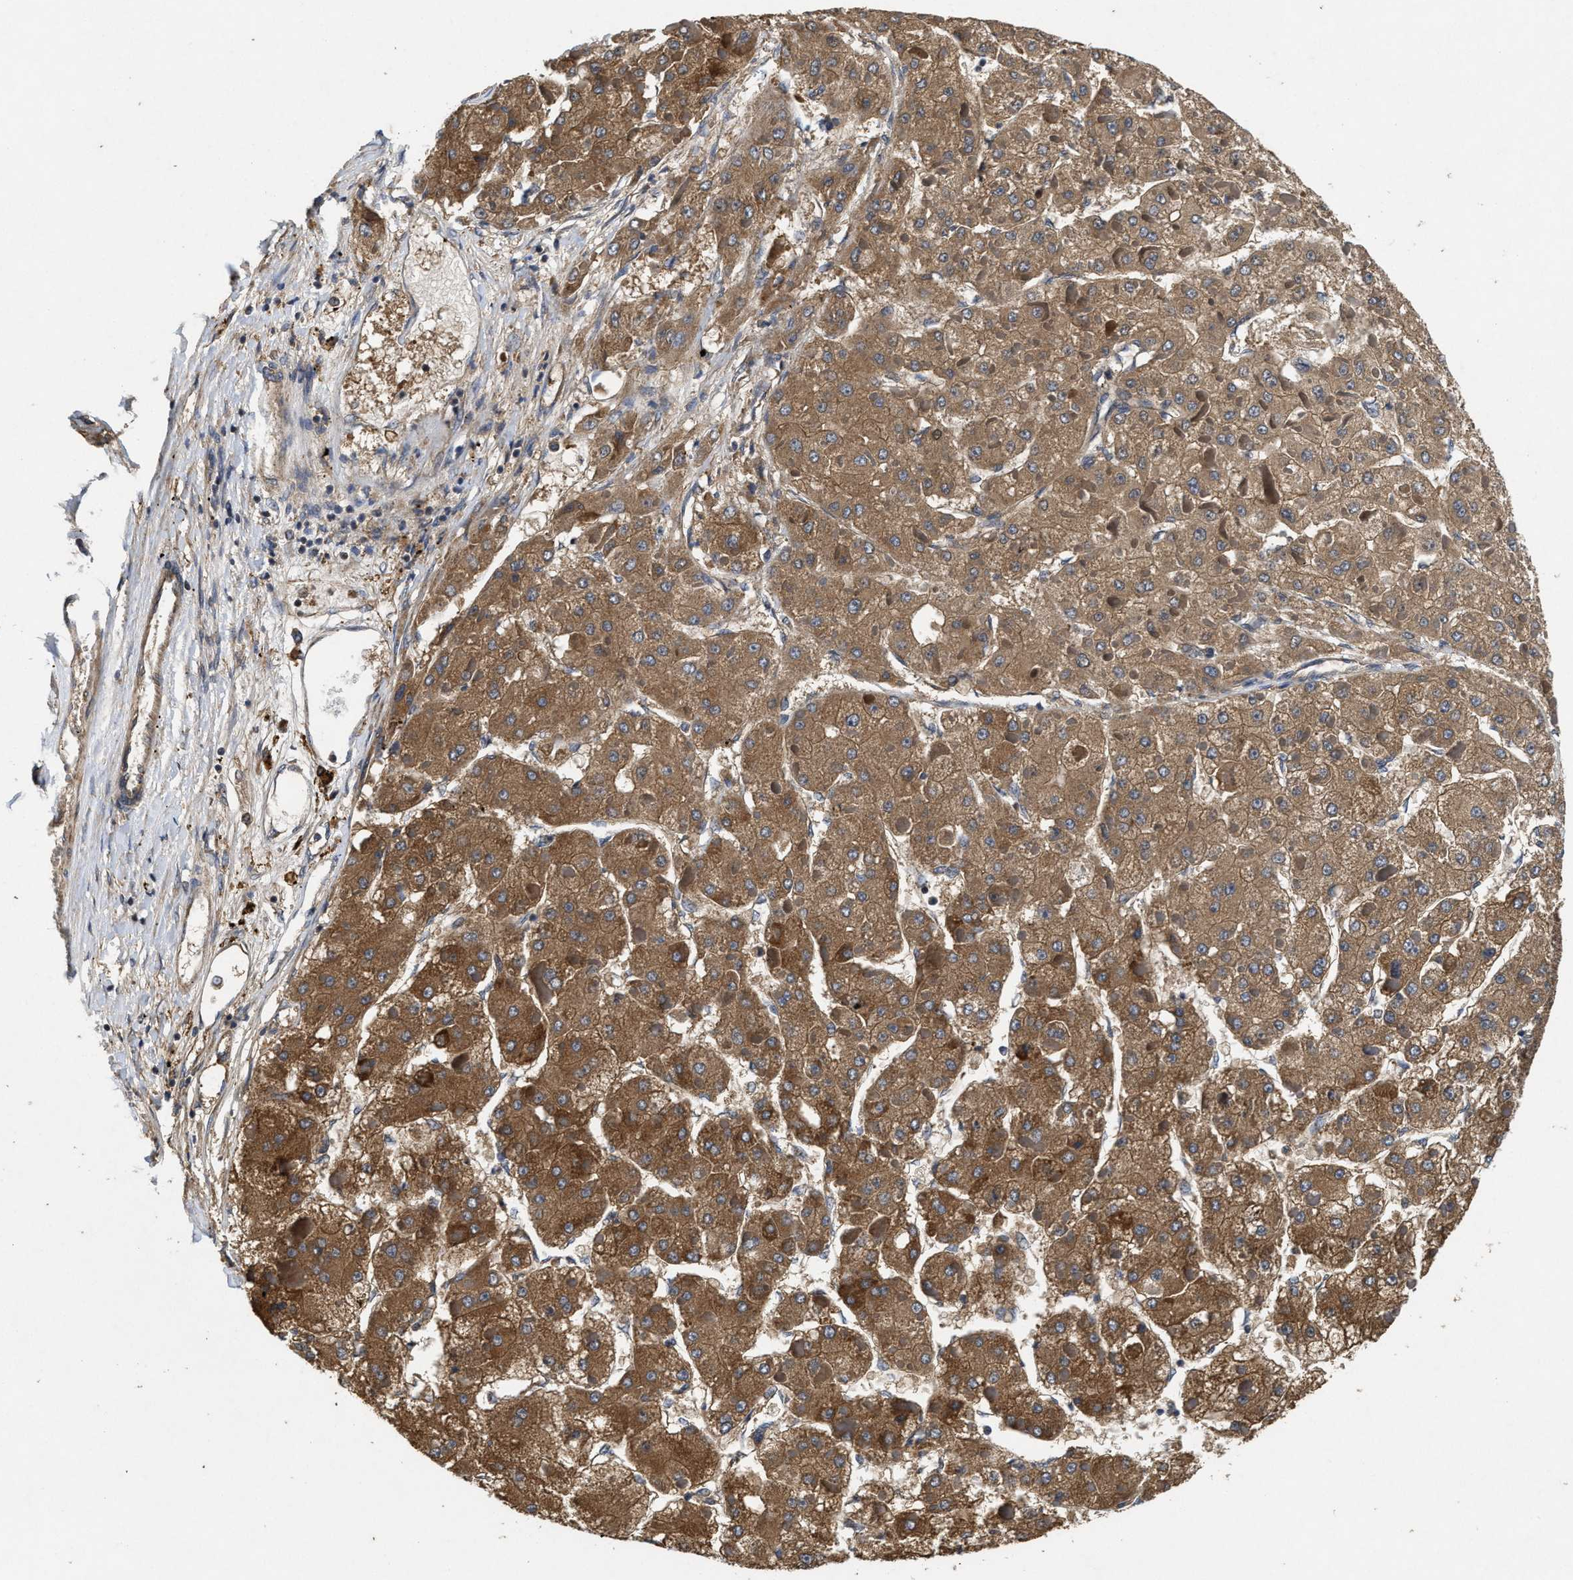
{"staining": {"intensity": "moderate", "quantity": ">75%", "location": "cytoplasmic/membranous"}, "tissue": "liver cancer", "cell_type": "Tumor cells", "image_type": "cancer", "snomed": [{"axis": "morphology", "description": "Carcinoma, Hepatocellular, NOS"}, {"axis": "topography", "description": "Liver"}], "caption": "Approximately >75% of tumor cells in human liver hepatocellular carcinoma exhibit moderate cytoplasmic/membranous protein staining as visualized by brown immunohistochemical staining.", "gene": "EFNA4", "patient": {"sex": "female", "age": 73}}